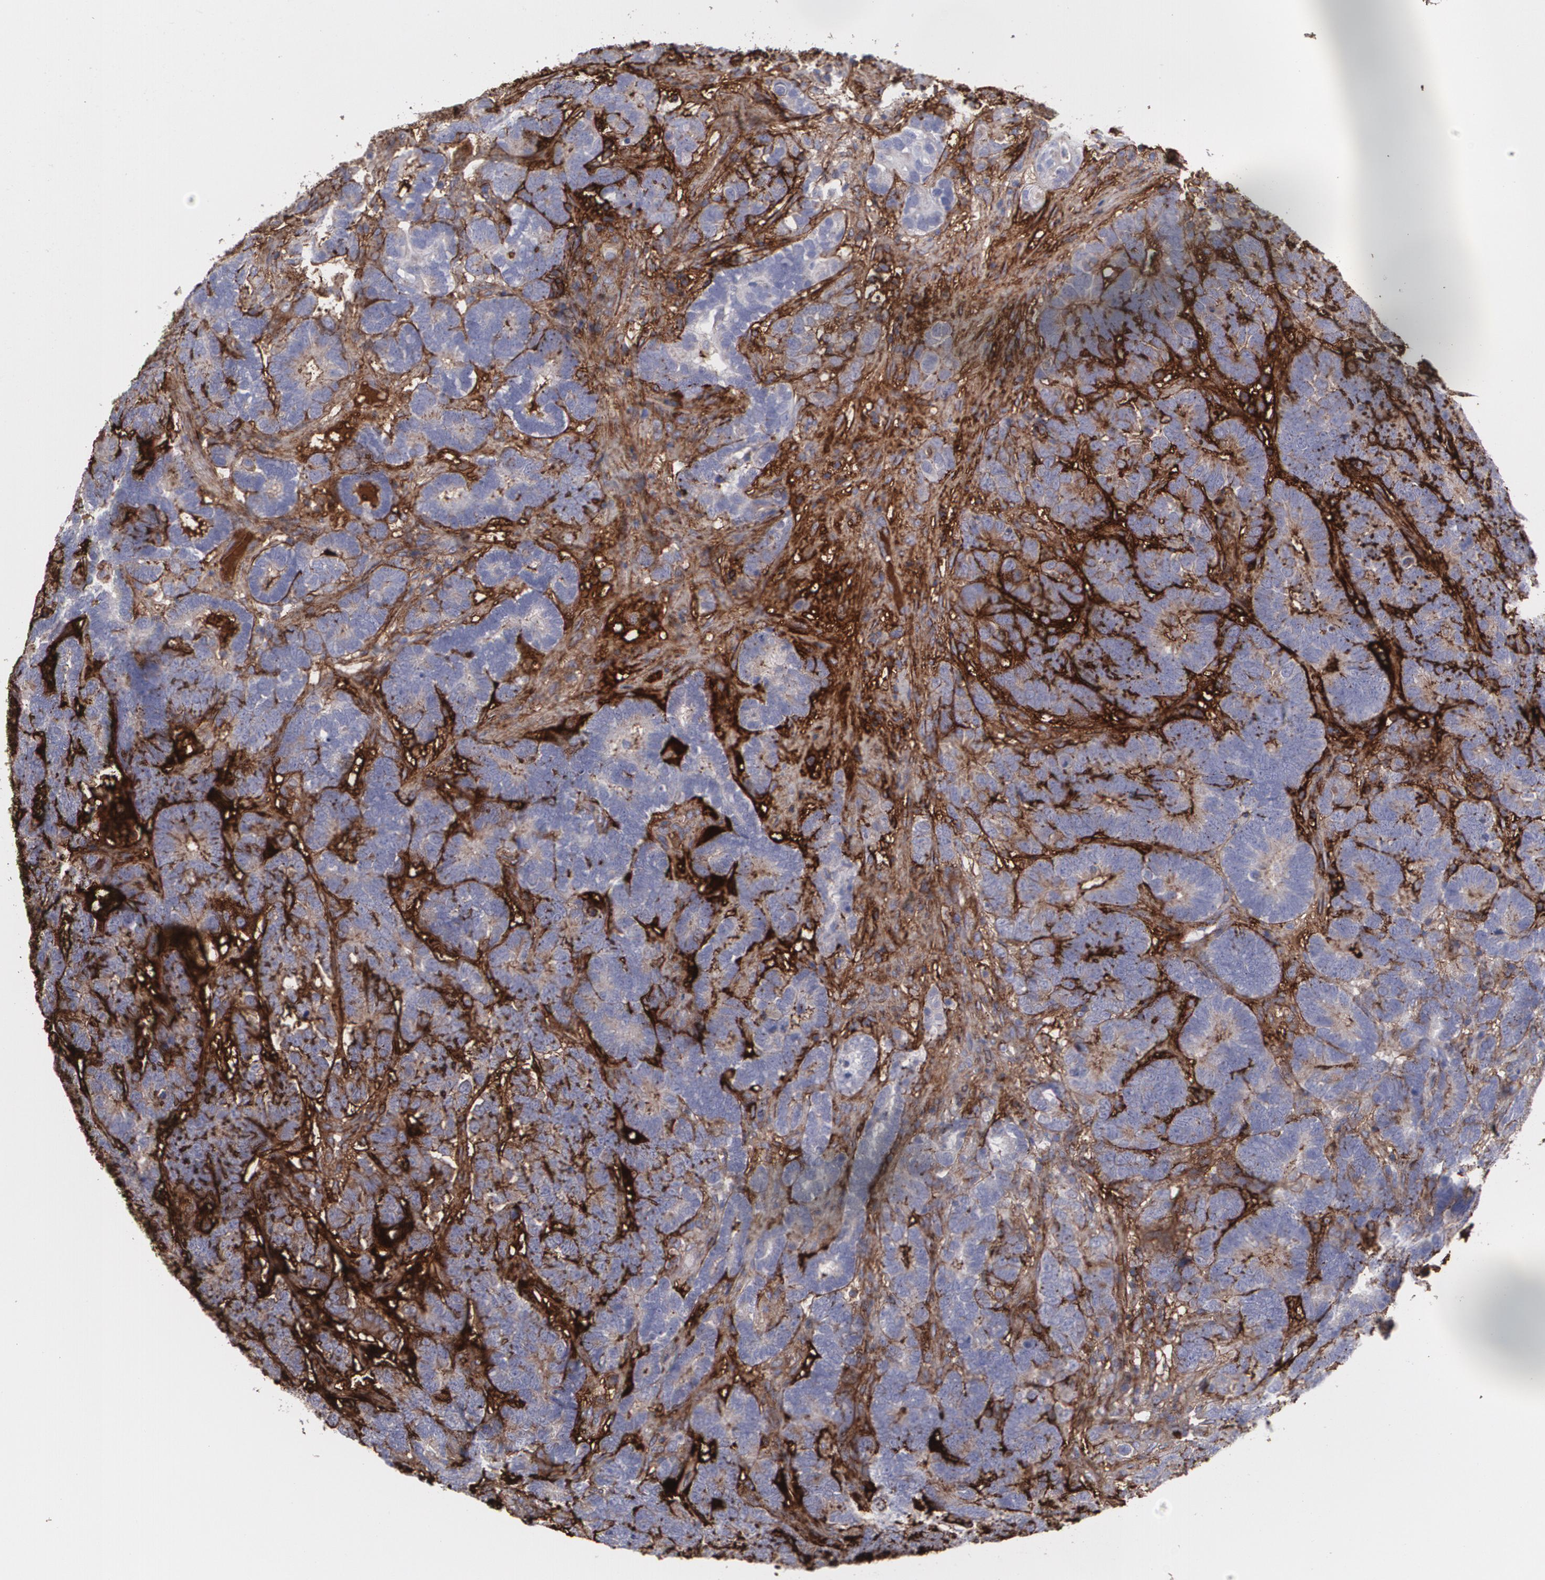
{"staining": {"intensity": "weak", "quantity": ">75%", "location": "cytoplasmic/membranous"}, "tissue": "testis cancer", "cell_type": "Tumor cells", "image_type": "cancer", "snomed": [{"axis": "morphology", "description": "Seminoma, NOS"}, {"axis": "topography", "description": "Testis"}], "caption": "Immunohistochemistry of testis cancer (seminoma) reveals low levels of weak cytoplasmic/membranous staining in approximately >75% of tumor cells. The protein of interest is shown in brown color, while the nuclei are stained blue.", "gene": "FBLN1", "patient": {"sex": "male", "age": 35}}